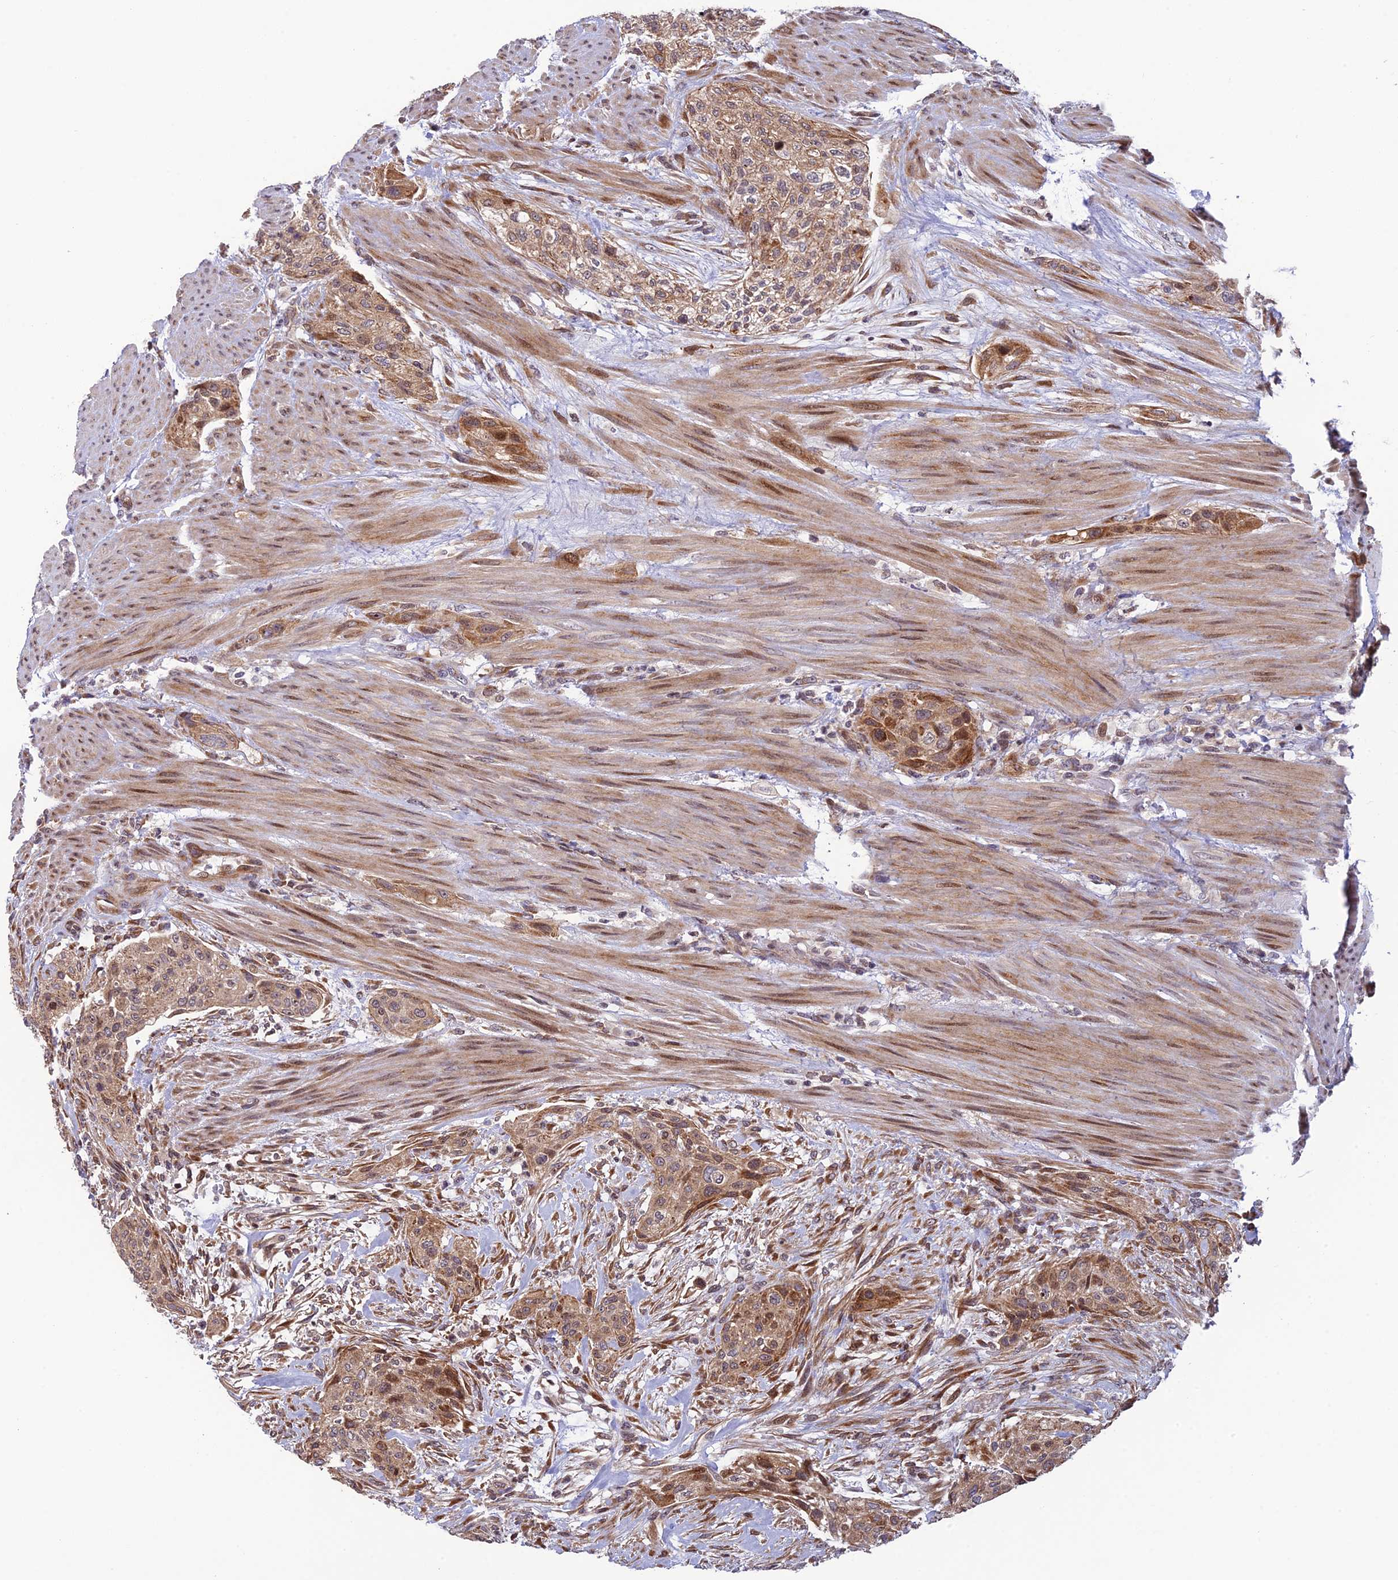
{"staining": {"intensity": "moderate", "quantity": "25%-75%", "location": "cytoplasmic/membranous,nuclear"}, "tissue": "urothelial cancer", "cell_type": "Tumor cells", "image_type": "cancer", "snomed": [{"axis": "morphology", "description": "Urothelial carcinoma, High grade"}, {"axis": "topography", "description": "Urinary bladder"}], "caption": "Immunohistochemical staining of urothelial carcinoma (high-grade) shows medium levels of moderate cytoplasmic/membranous and nuclear protein staining in approximately 25%-75% of tumor cells.", "gene": "SMIM7", "patient": {"sex": "male", "age": 35}}